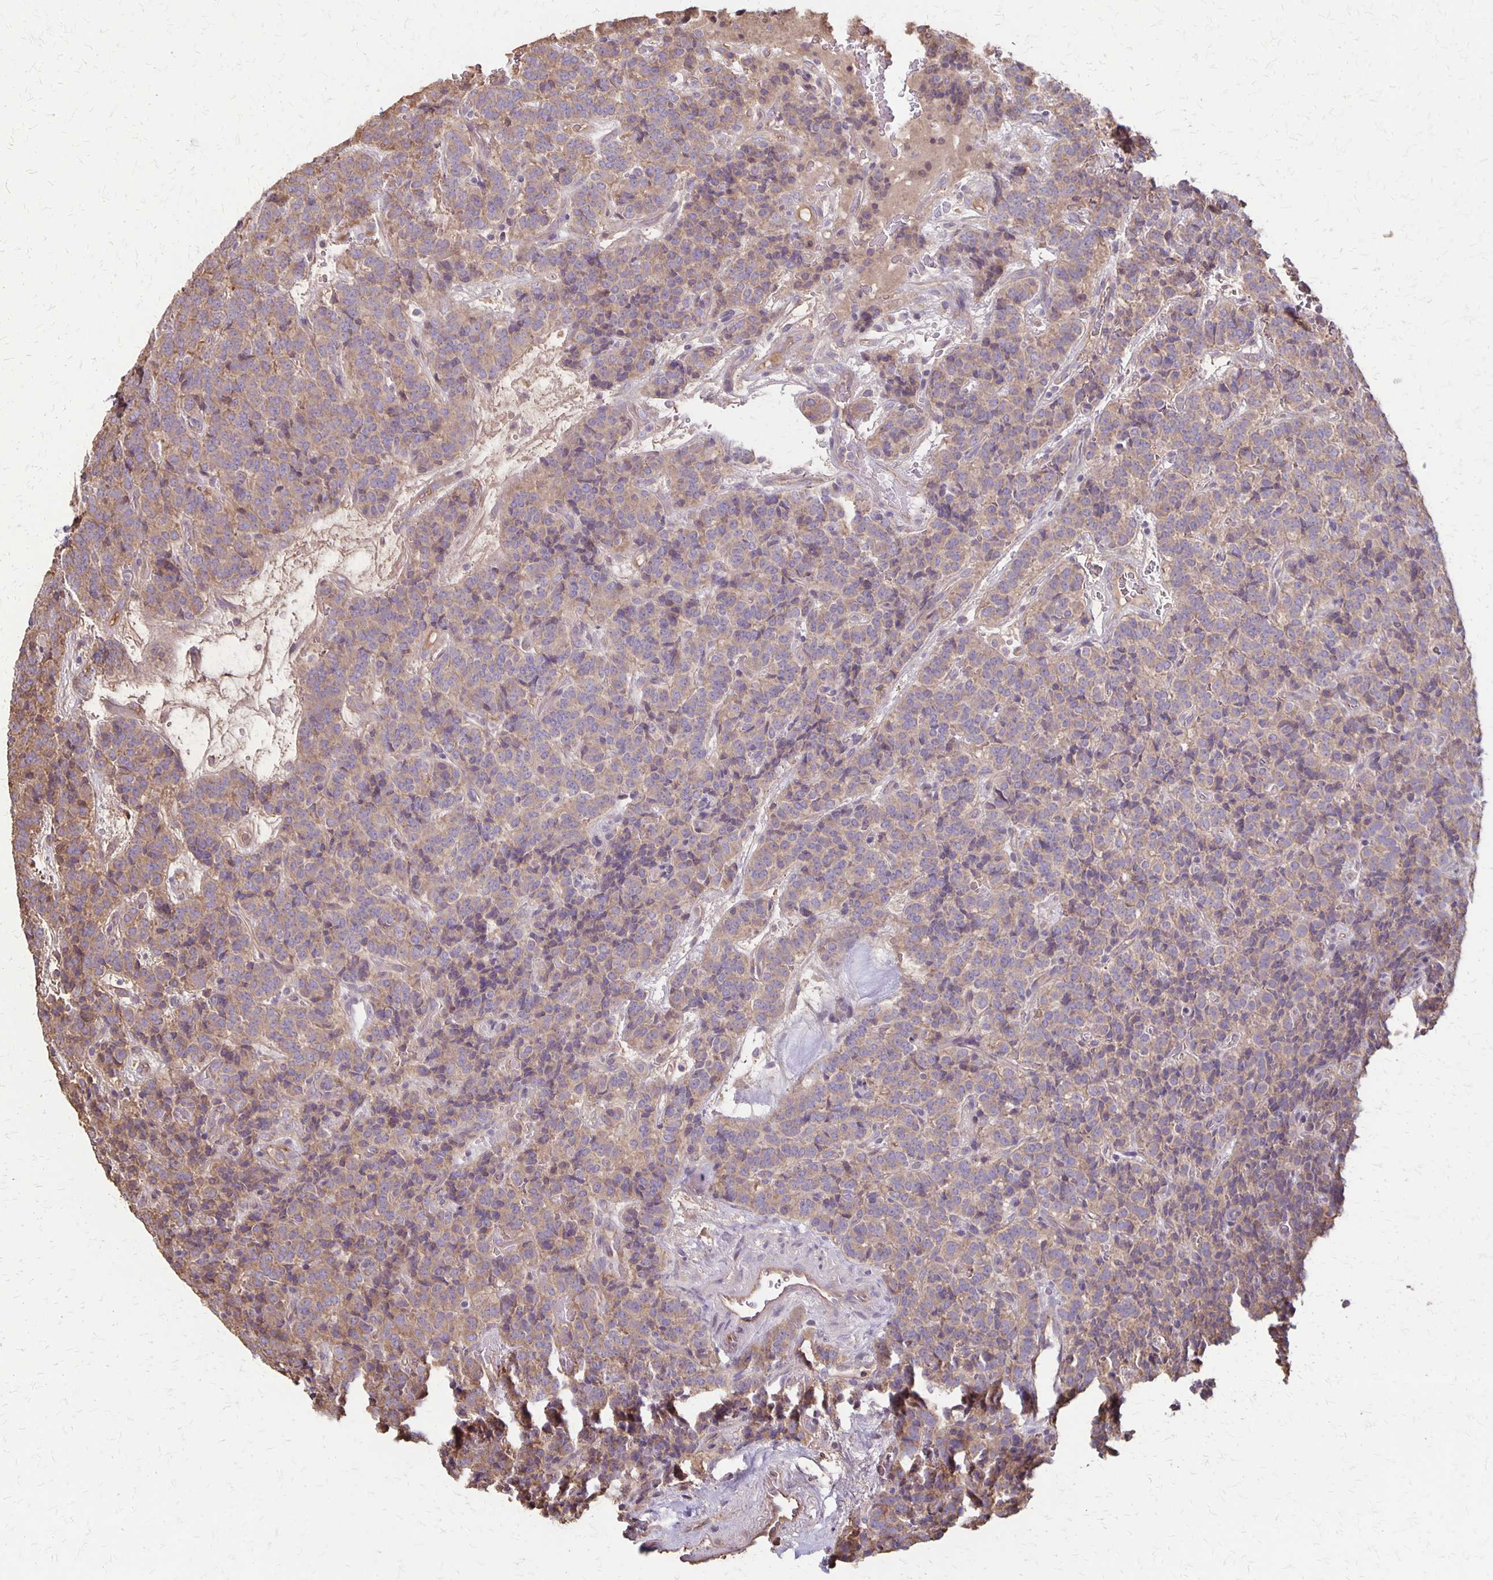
{"staining": {"intensity": "weak", "quantity": "25%-75%", "location": "cytoplasmic/membranous"}, "tissue": "carcinoid", "cell_type": "Tumor cells", "image_type": "cancer", "snomed": [{"axis": "morphology", "description": "Carcinoid, malignant, NOS"}, {"axis": "topography", "description": "Pancreas"}], "caption": "IHC histopathology image of neoplastic tissue: human malignant carcinoid stained using immunohistochemistry (IHC) reveals low levels of weak protein expression localized specifically in the cytoplasmic/membranous of tumor cells, appearing as a cytoplasmic/membranous brown color.", "gene": "PROM2", "patient": {"sex": "male", "age": 36}}